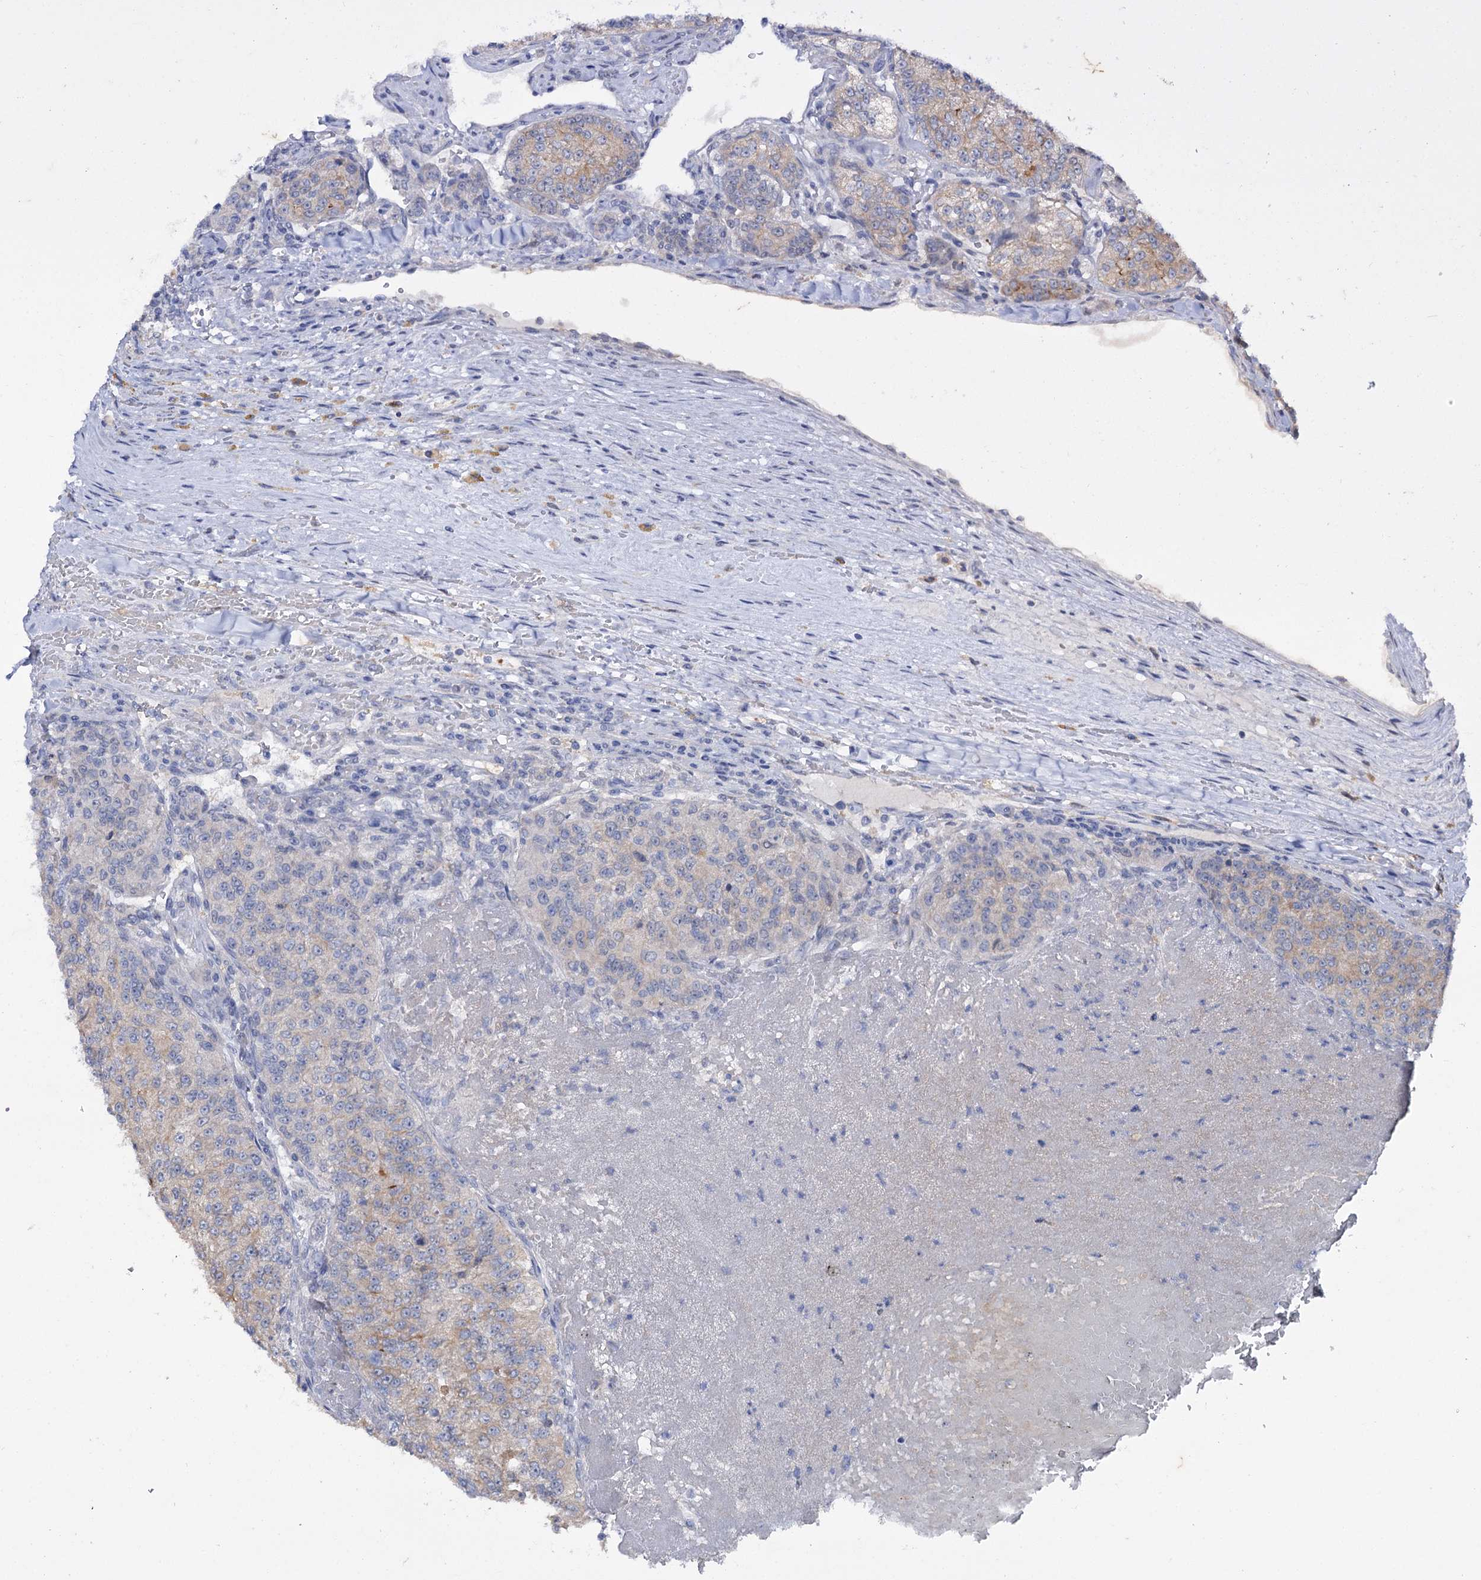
{"staining": {"intensity": "weak", "quantity": "25%-75%", "location": "cytoplasmic/membranous"}, "tissue": "renal cancer", "cell_type": "Tumor cells", "image_type": "cancer", "snomed": [{"axis": "morphology", "description": "Adenocarcinoma, NOS"}, {"axis": "topography", "description": "Kidney"}], "caption": "Immunohistochemistry (DAB) staining of human renal adenocarcinoma shows weak cytoplasmic/membranous protein positivity in about 25%-75% of tumor cells.", "gene": "MID1IP1", "patient": {"sex": "female", "age": 63}}